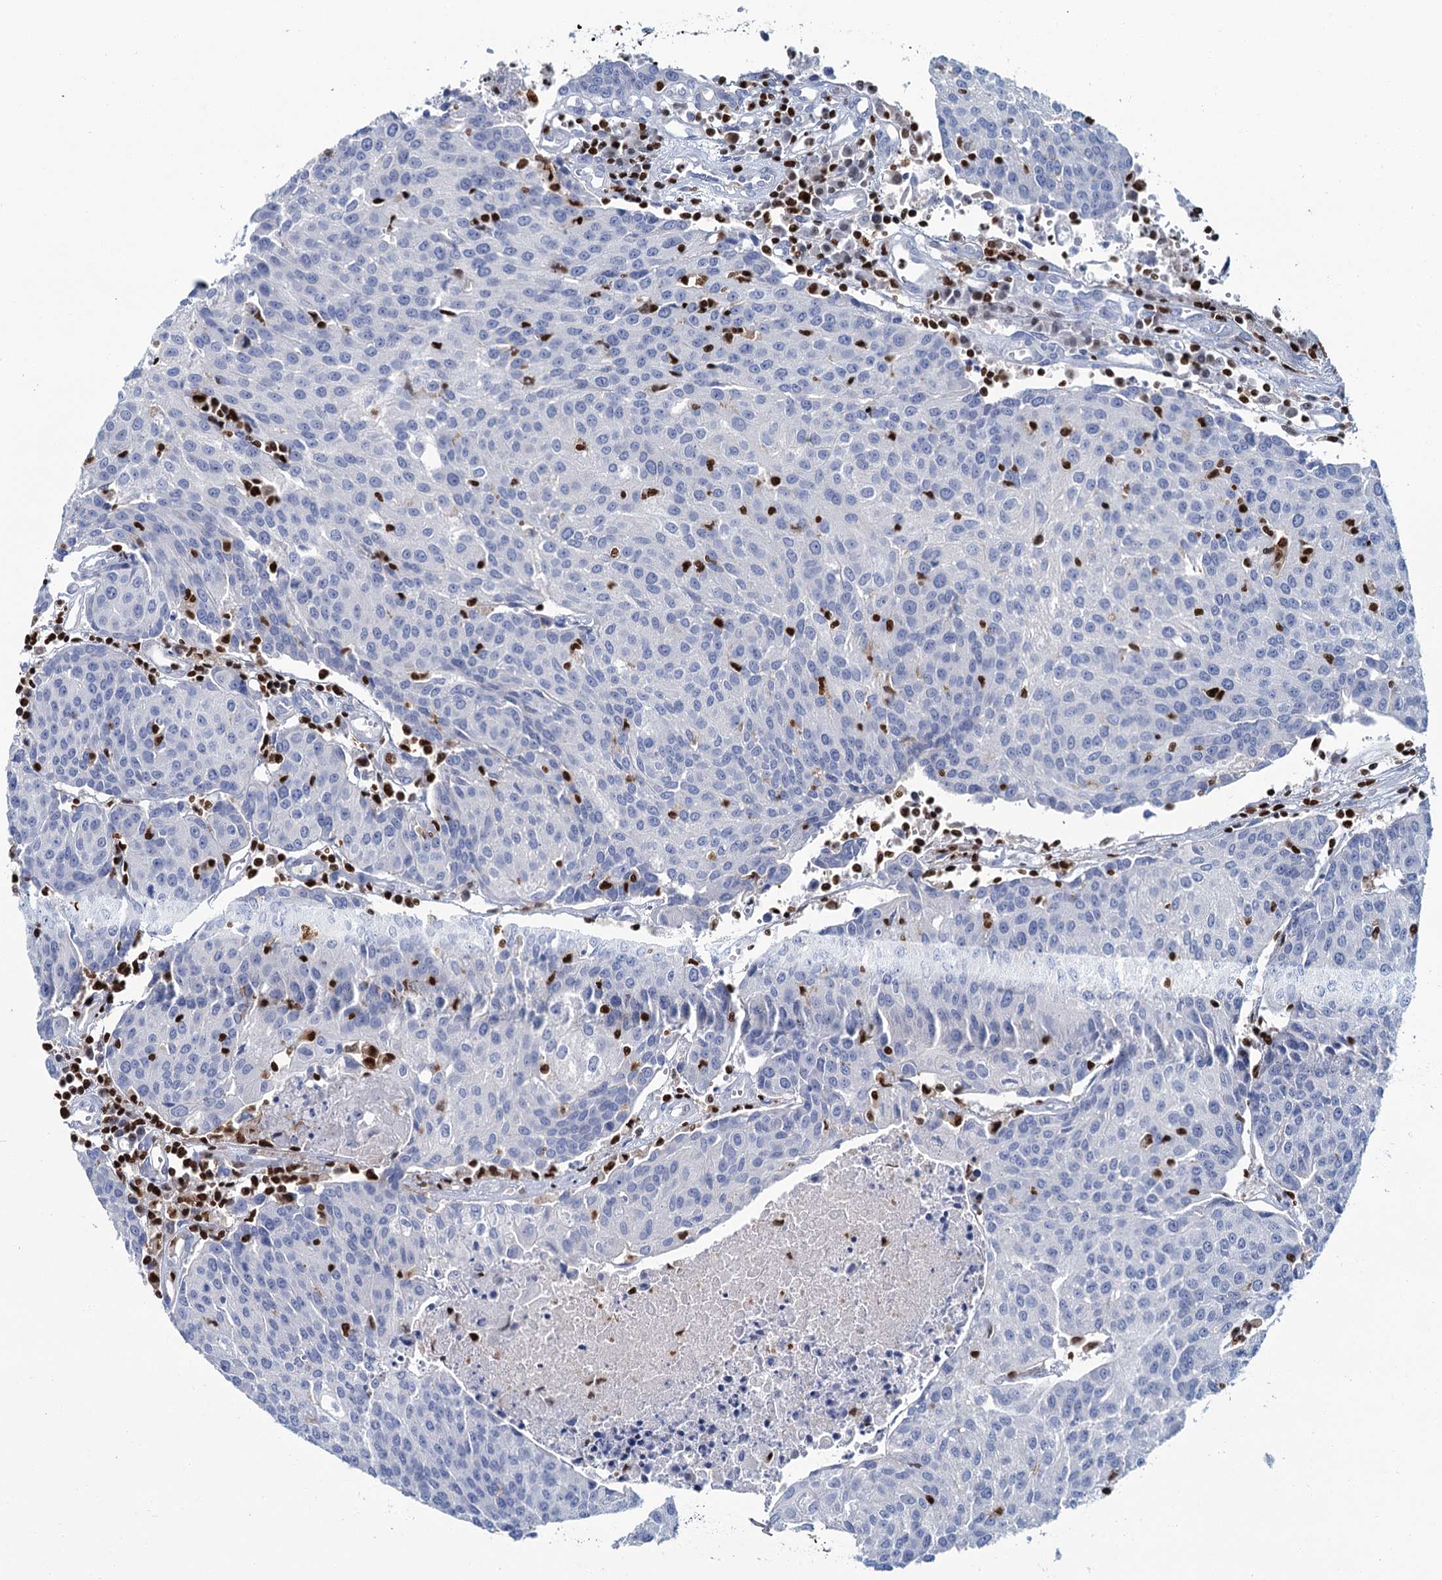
{"staining": {"intensity": "negative", "quantity": "none", "location": "none"}, "tissue": "urothelial cancer", "cell_type": "Tumor cells", "image_type": "cancer", "snomed": [{"axis": "morphology", "description": "Urothelial carcinoma, High grade"}, {"axis": "topography", "description": "Urinary bladder"}], "caption": "Tumor cells are negative for protein expression in human urothelial cancer.", "gene": "CELF2", "patient": {"sex": "female", "age": 85}}